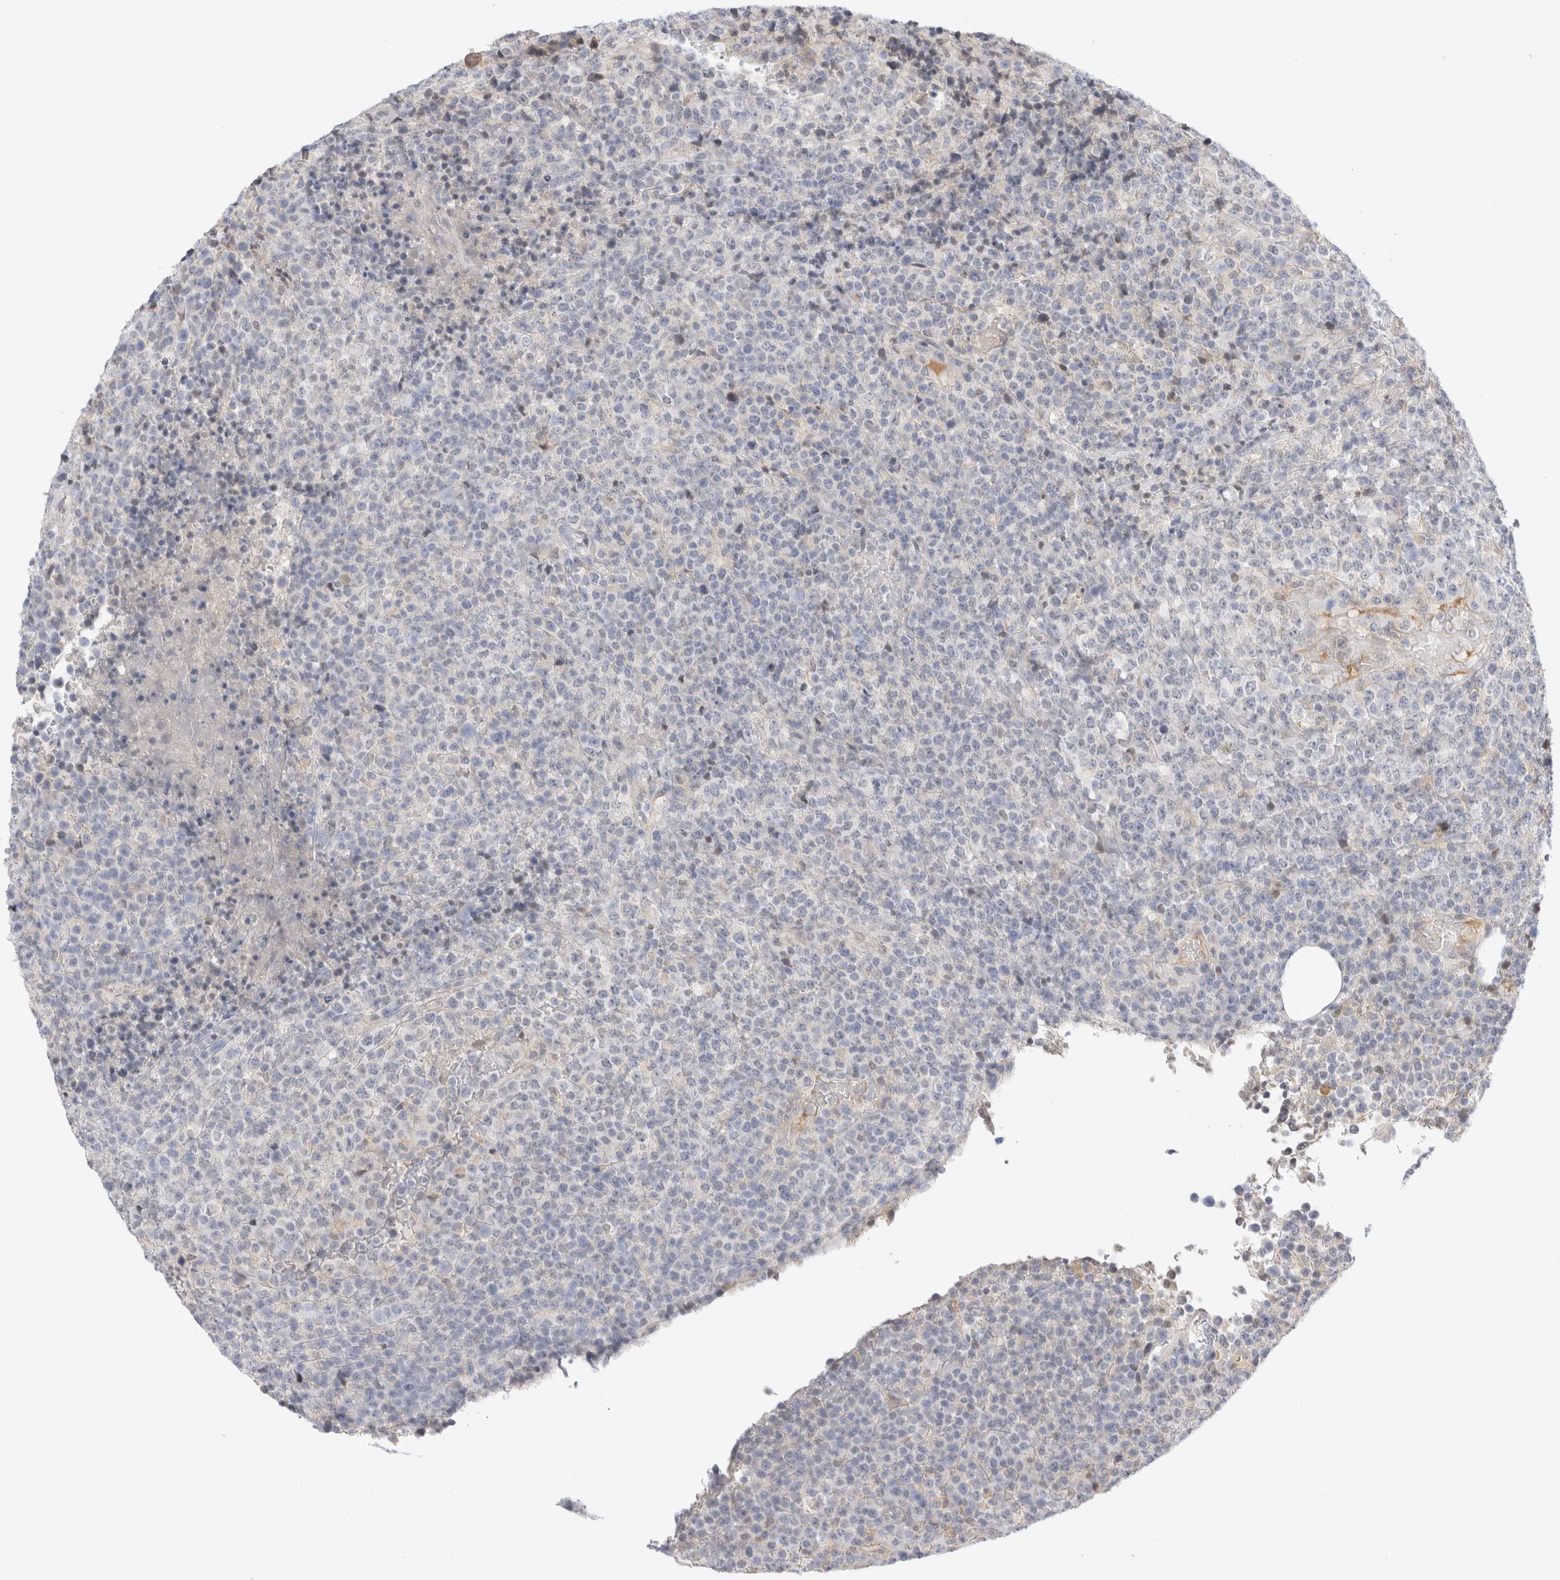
{"staining": {"intensity": "negative", "quantity": "none", "location": "none"}, "tissue": "lymphoma", "cell_type": "Tumor cells", "image_type": "cancer", "snomed": [{"axis": "morphology", "description": "Malignant lymphoma, non-Hodgkin's type, High grade"}, {"axis": "topography", "description": "Lymph node"}], "caption": "IHC of human malignant lymphoma, non-Hodgkin's type (high-grade) displays no expression in tumor cells.", "gene": "SLC22A12", "patient": {"sex": "male", "age": 13}}